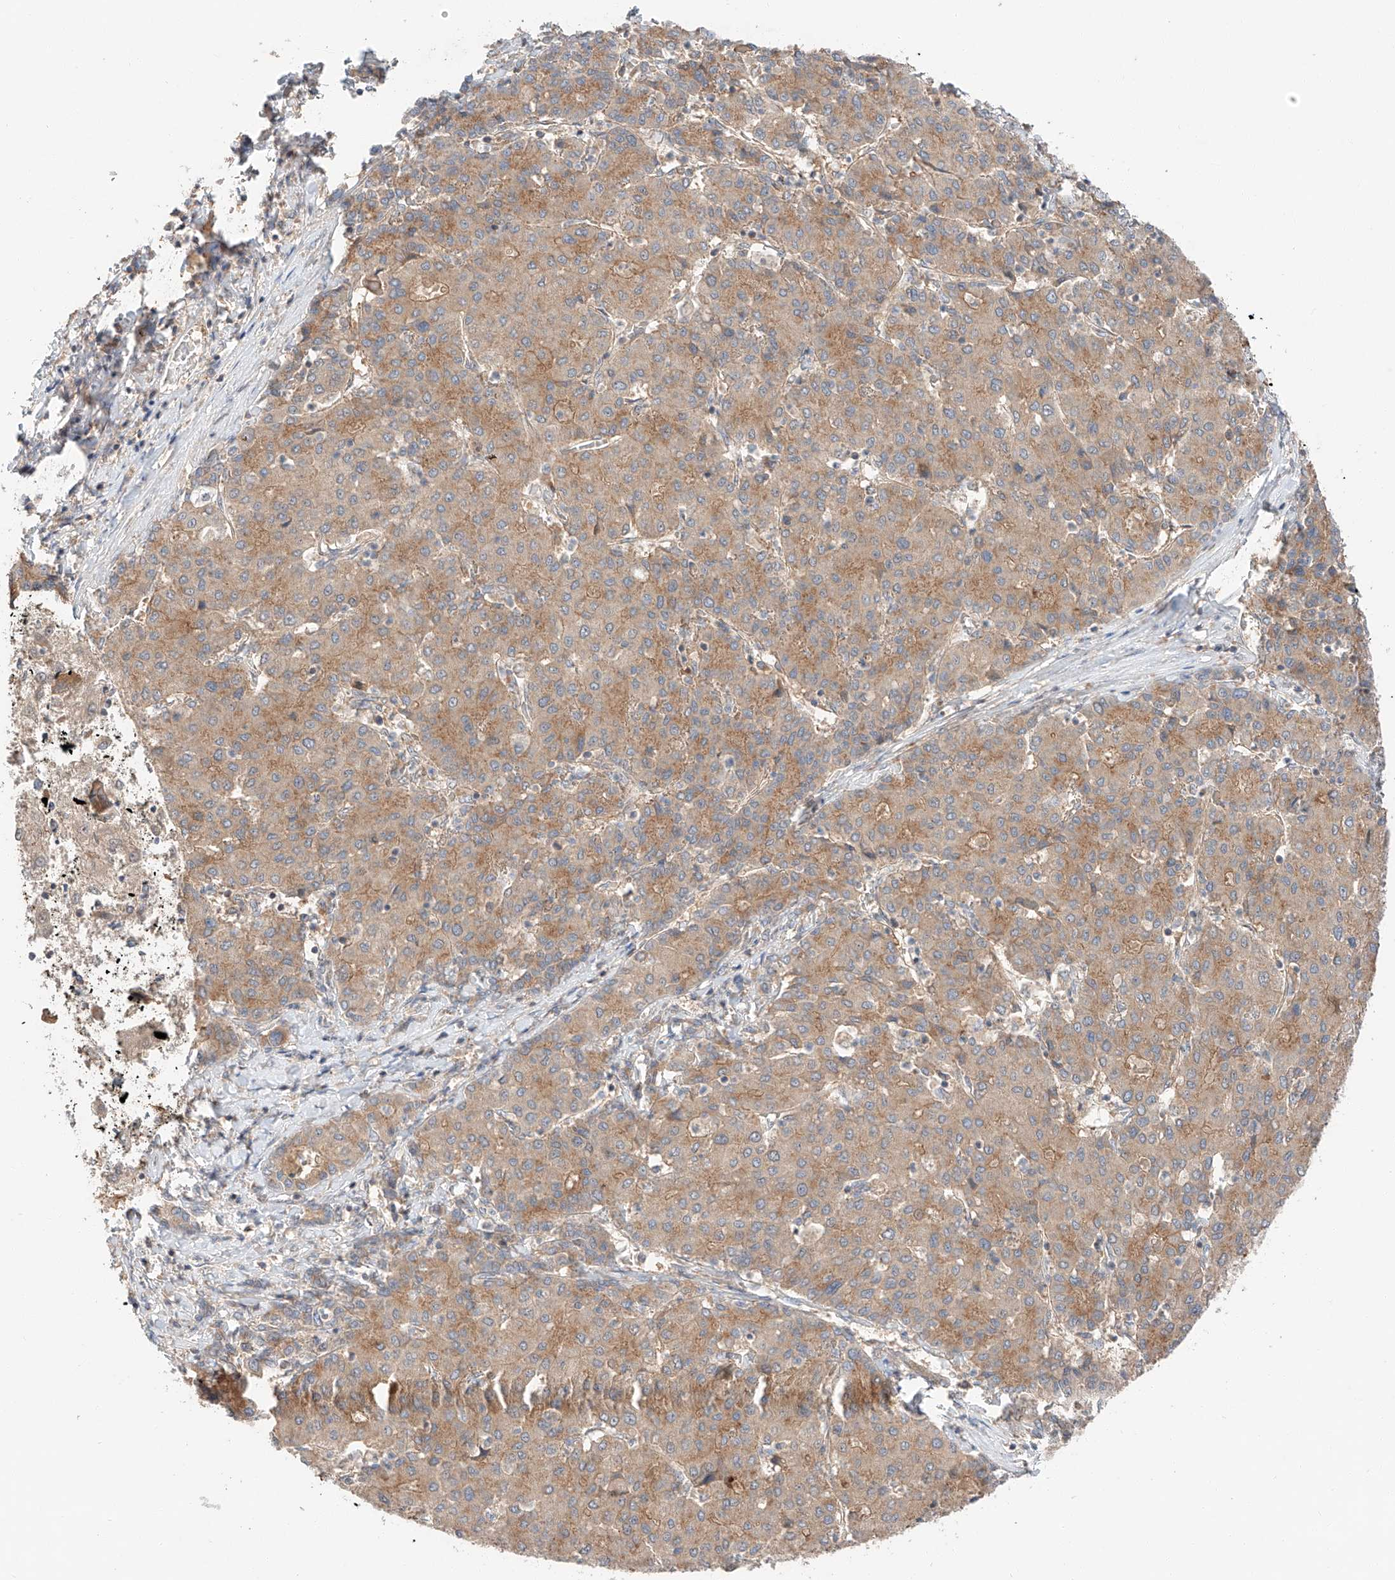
{"staining": {"intensity": "moderate", "quantity": ">75%", "location": "cytoplasmic/membranous"}, "tissue": "liver cancer", "cell_type": "Tumor cells", "image_type": "cancer", "snomed": [{"axis": "morphology", "description": "Carcinoma, Hepatocellular, NOS"}, {"axis": "topography", "description": "Liver"}], "caption": "Immunohistochemistry (IHC) of human liver cancer displays medium levels of moderate cytoplasmic/membranous staining in about >75% of tumor cells.", "gene": "XPNPEP1", "patient": {"sex": "male", "age": 65}}